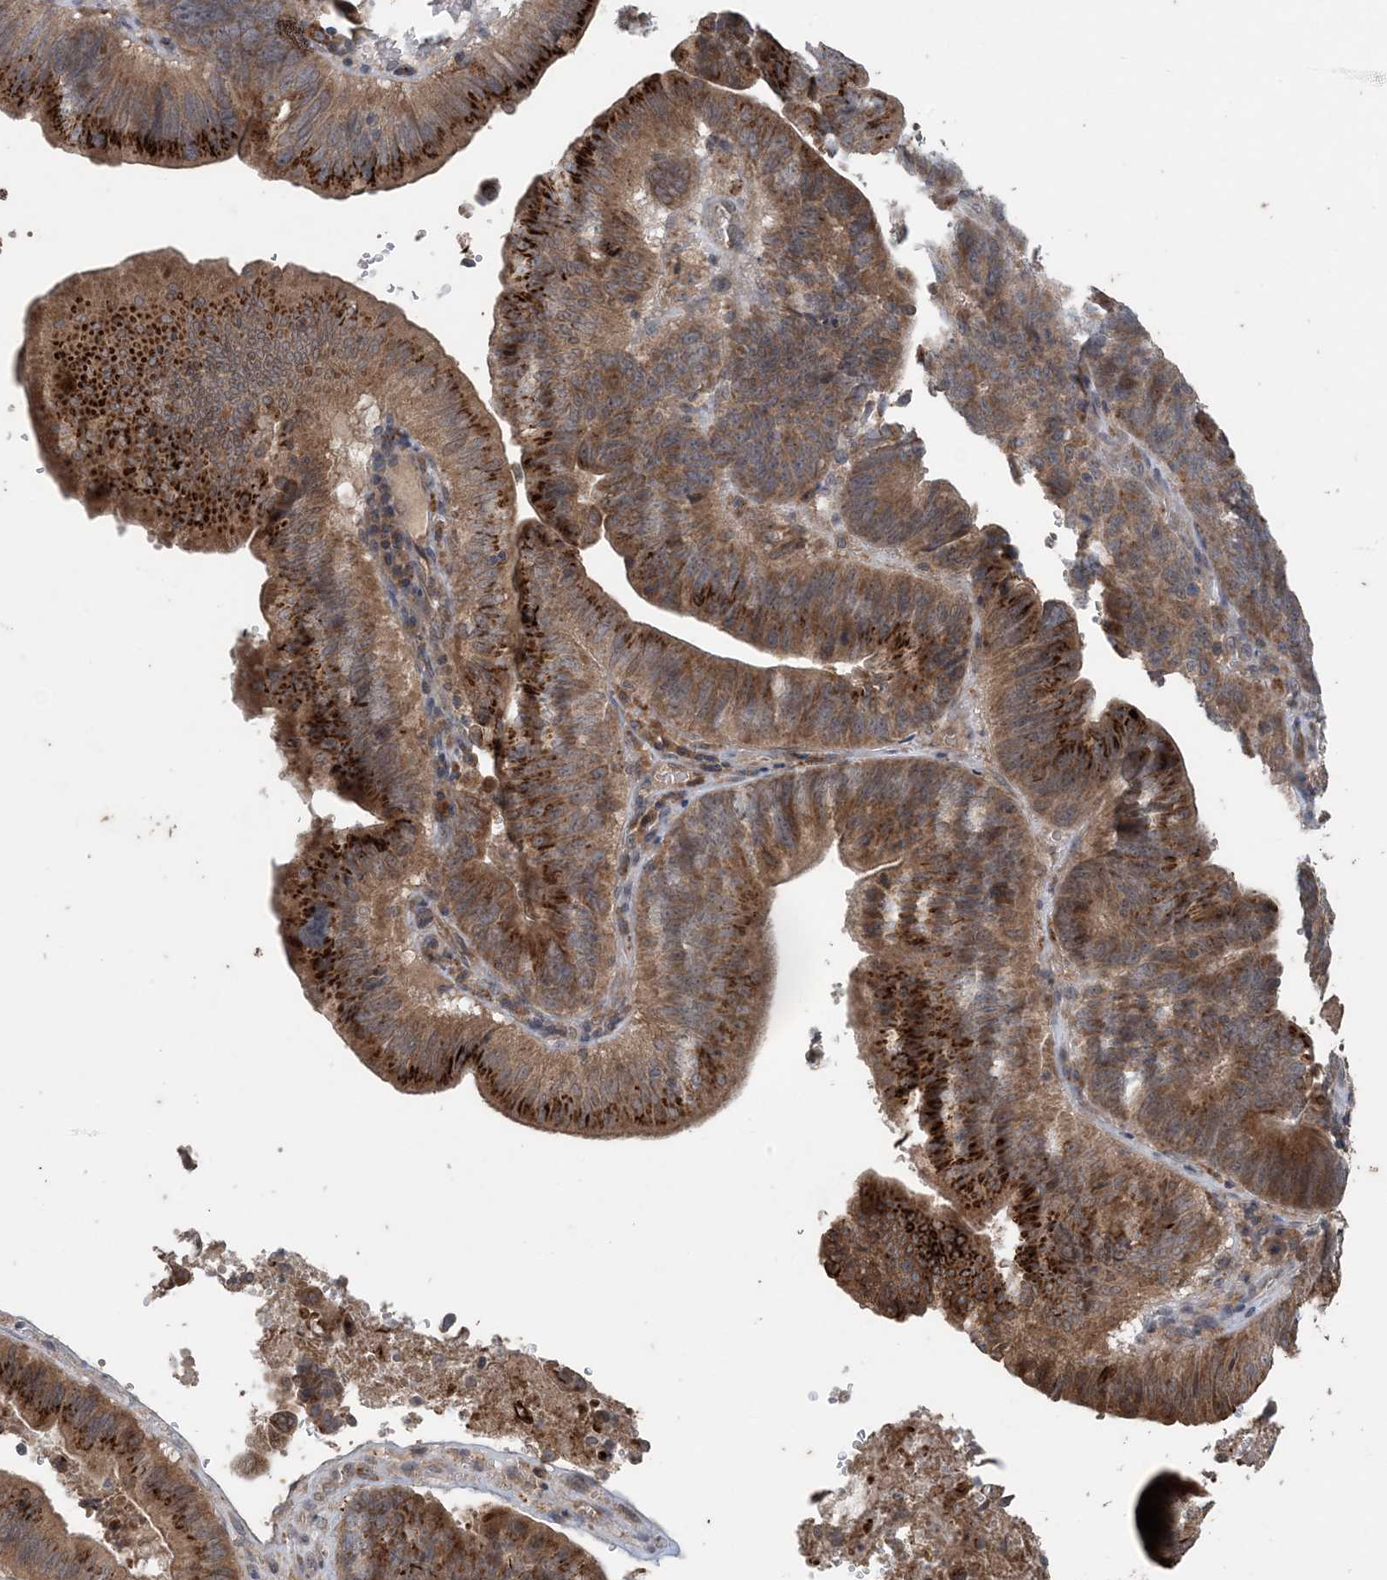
{"staining": {"intensity": "strong", "quantity": ">75%", "location": "cytoplasmic/membranous"}, "tissue": "pancreatic cancer", "cell_type": "Tumor cells", "image_type": "cancer", "snomed": [{"axis": "morphology", "description": "Adenocarcinoma, NOS"}, {"axis": "topography", "description": "Pancreas"}], "caption": "Pancreatic cancer stained with a protein marker reveals strong staining in tumor cells.", "gene": "MYO9B", "patient": {"sex": "male", "age": 63}}